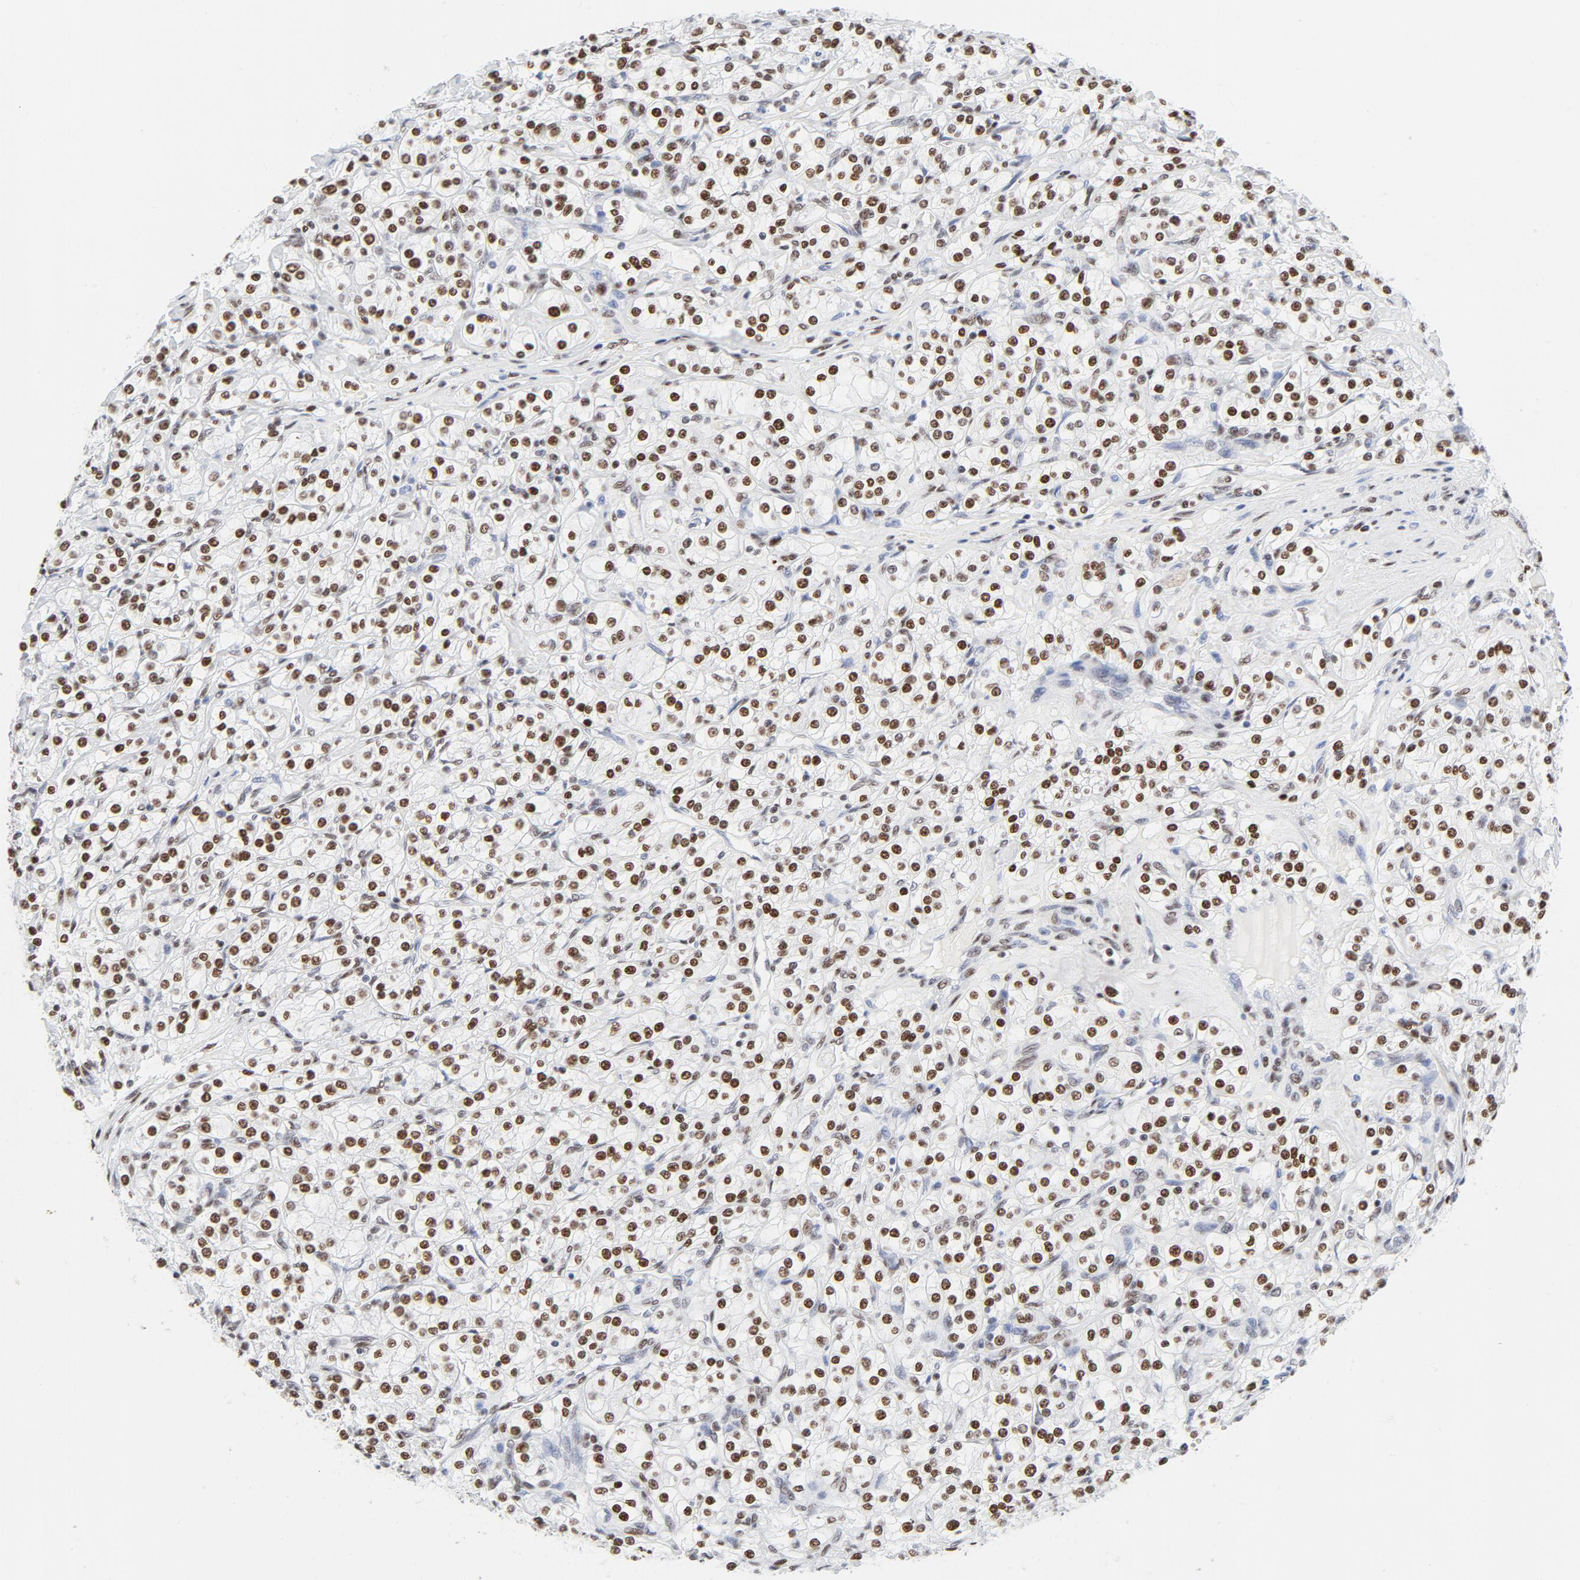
{"staining": {"intensity": "strong", "quantity": ">75%", "location": "nuclear"}, "tissue": "renal cancer", "cell_type": "Tumor cells", "image_type": "cancer", "snomed": [{"axis": "morphology", "description": "Adenocarcinoma, NOS"}, {"axis": "topography", "description": "Kidney"}], "caption": "Immunohistochemical staining of adenocarcinoma (renal) reveals strong nuclear protein expression in approximately >75% of tumor cells.", "gene": "ATF2", "patient": {"sex": "male", "age": 77}}